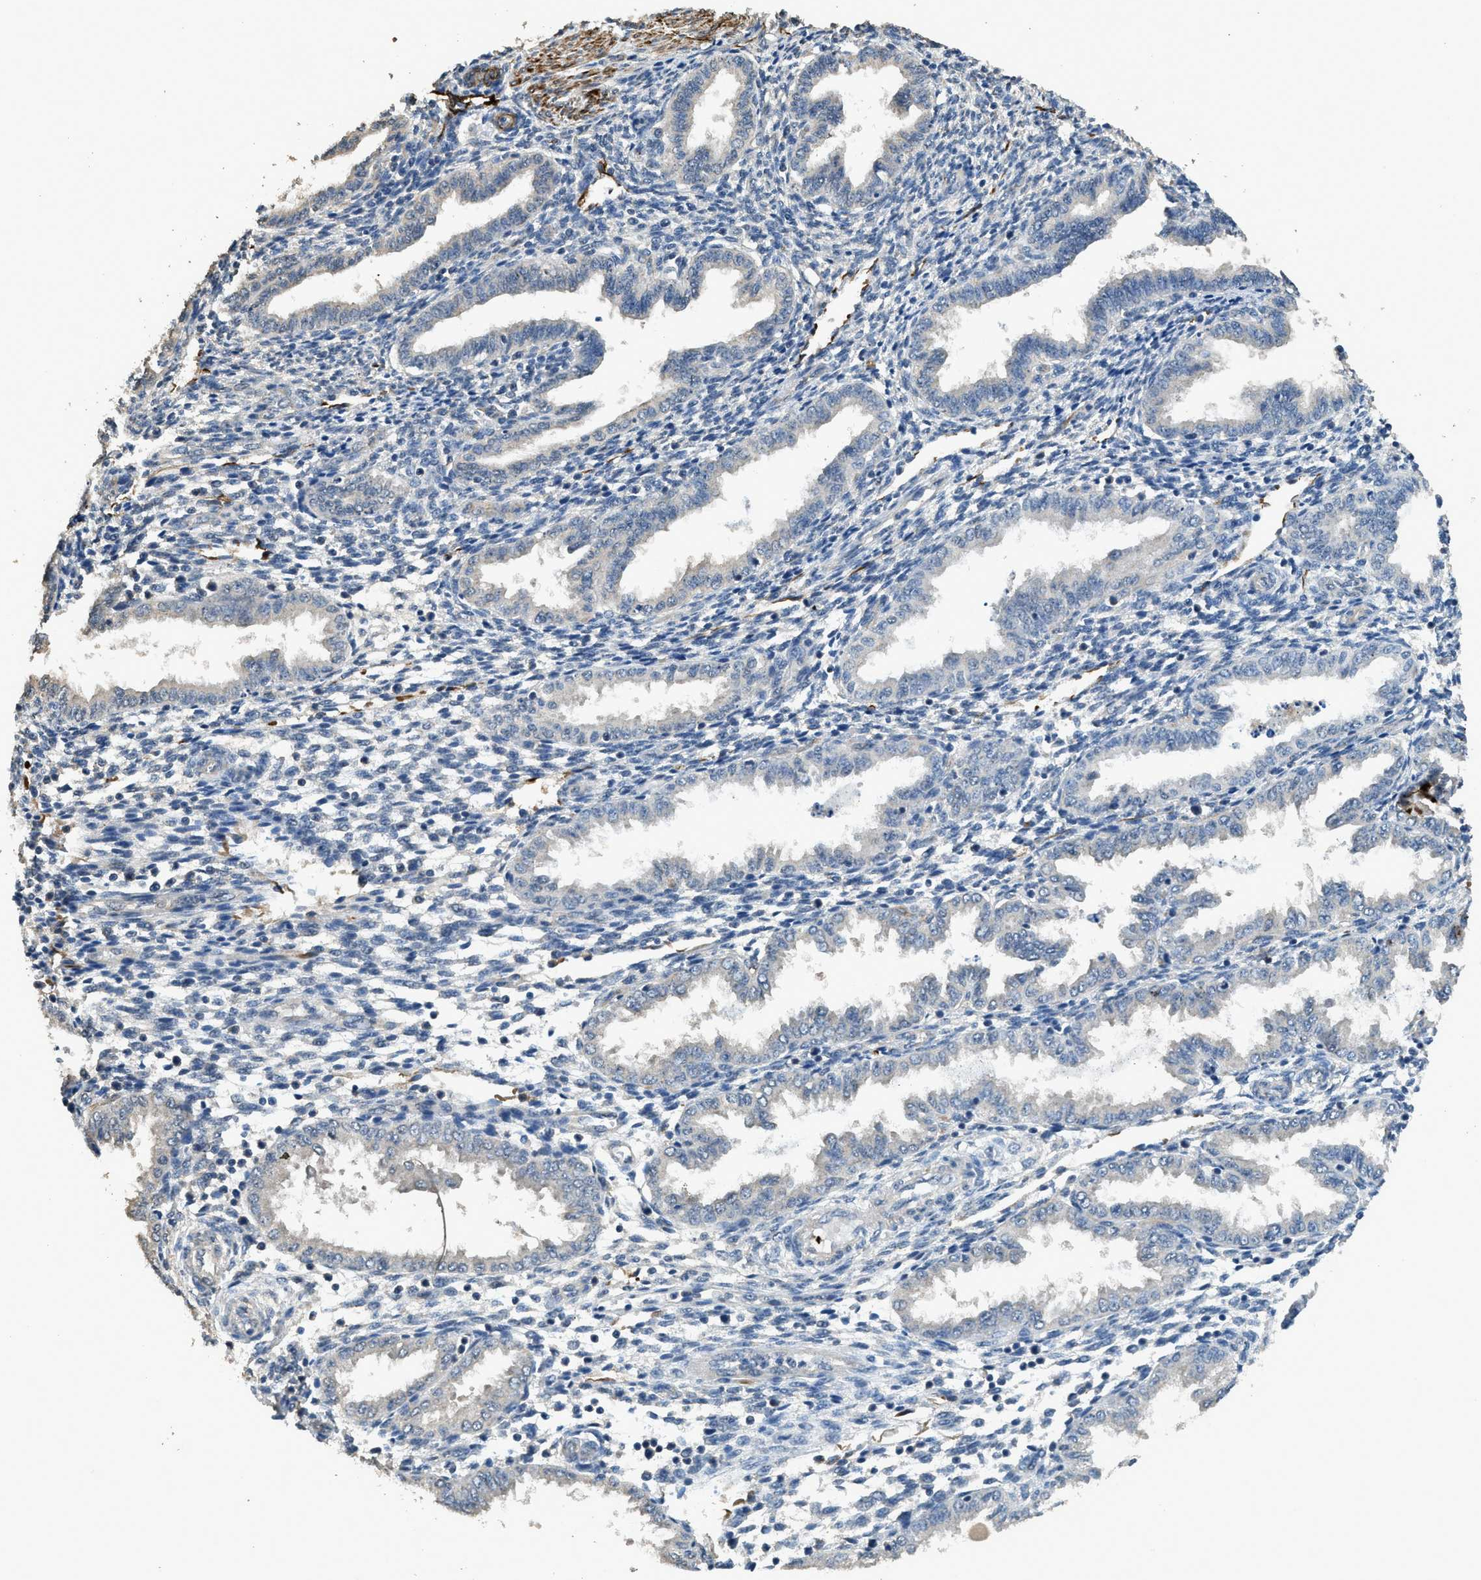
{"staining": {"intensity": "negative", "quantity": "none", "location": "none"}, "tissue": "endometrium", "cell_type": "Cells in endometrial stroma", "image_type": "normal", "snomed": [{"axis": "morphology", "description": "Normal tissue, NOS"}, {"axis": "topography", "description": "Endometrium"}], "caption": "High power microscopy photomicrograph of an IHC micrograph of normal endometrium, revealing no significant positivity in cells in endometrial stroma. (DAB immunohistochemistry, high magnification).", "gene": "SYNM", "patient": {"sex": "female", "age": 33}}